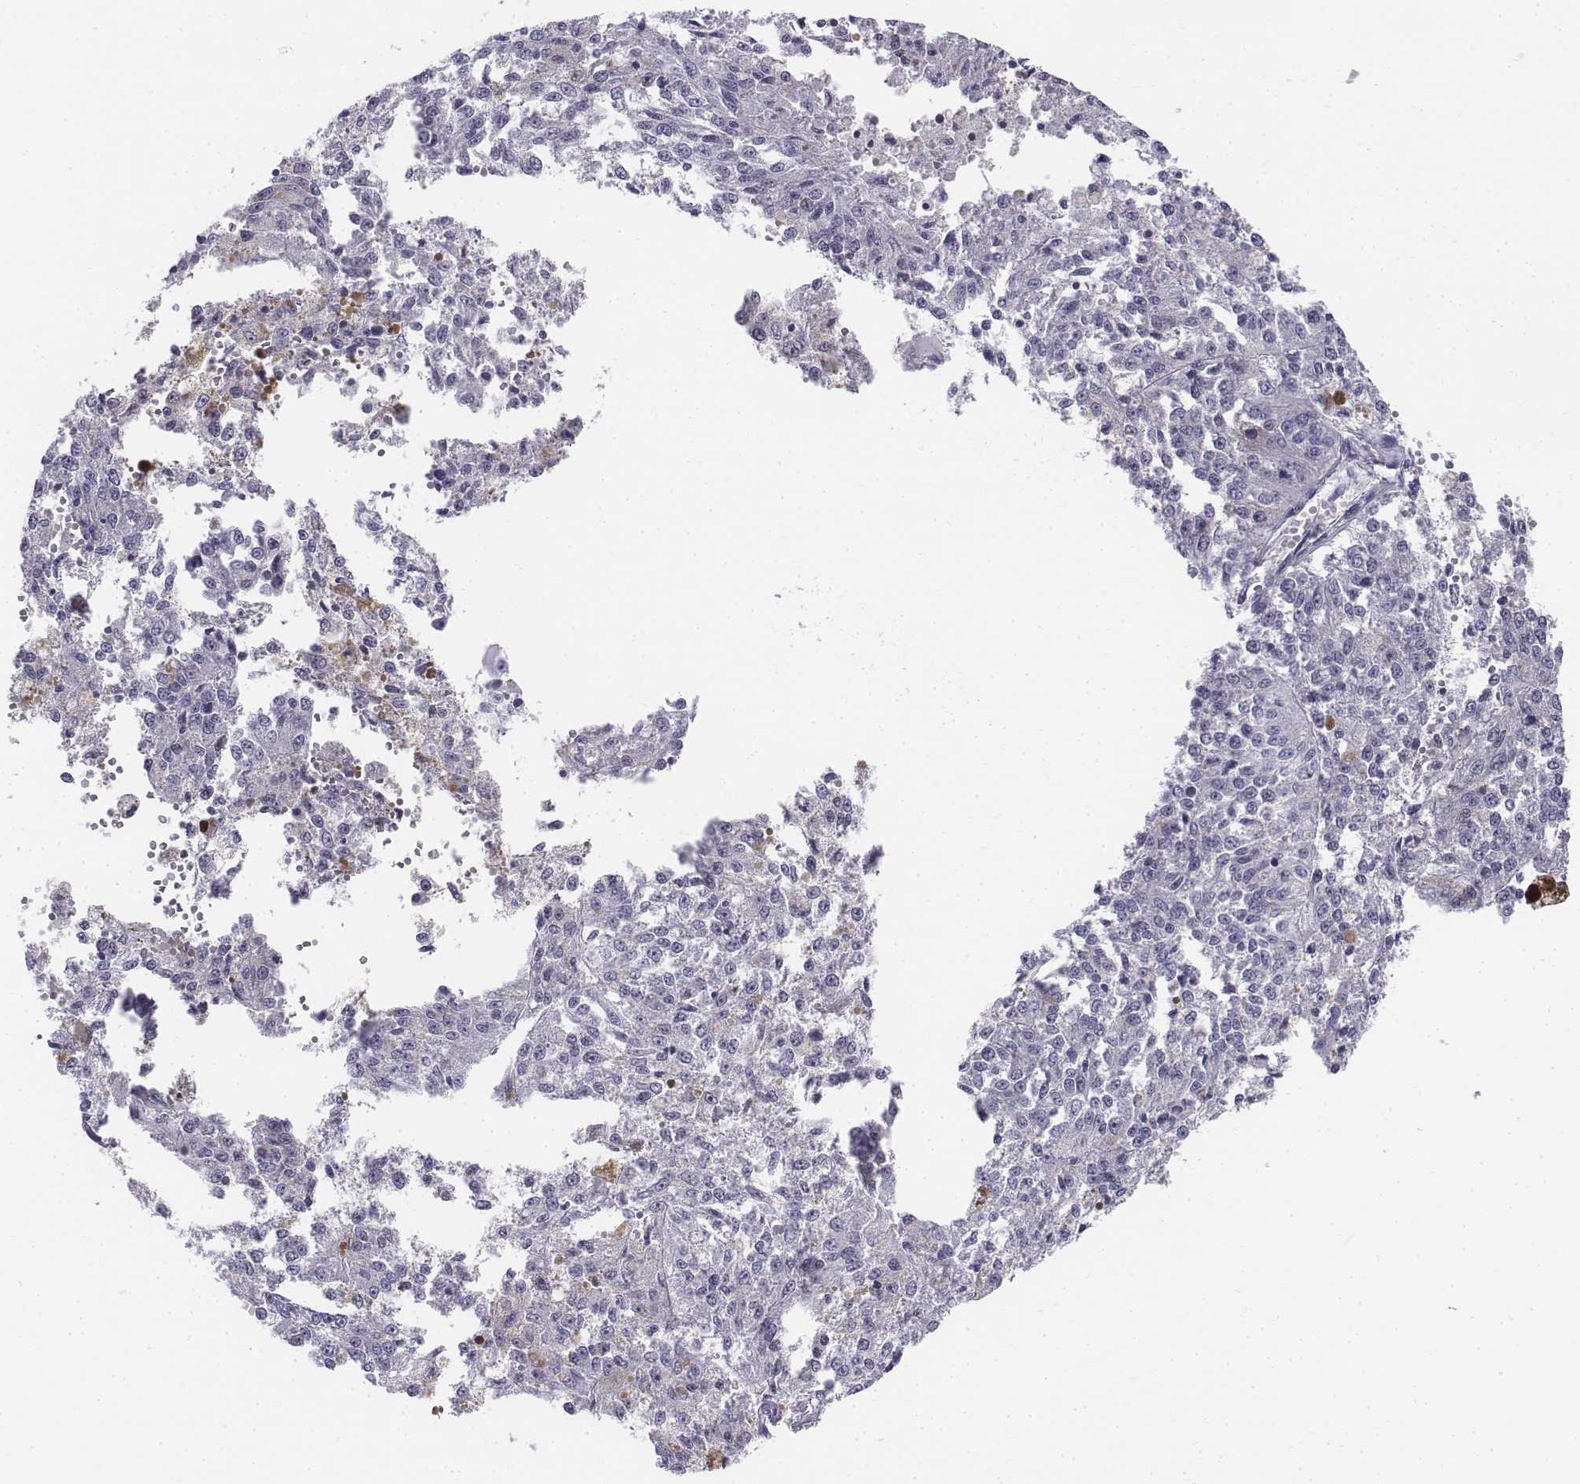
{"staining": {"intensity": "negative", "quantity": "none", "location": "none"}, "tissue": "melanoma", "cell_type": "Tumor cells", "image_type": "cancer", "snomed": [{"axis": "morphology", "description": "Malignant melanoma, Metastatic site"}, {"axis": "topography", "description": "Lymph node"}], "caption": "The histopathology image displays no staining of tumor cells in melanoma. (Stains: DAB (3,3'-diaminobenzidine) immunohistochemistry (IHC) with hematoxylin counter stain, Microscopy: brightfield microscopy at high magnification).", "gene": "TH", "patient": {"sex": "female", "age": 64}}